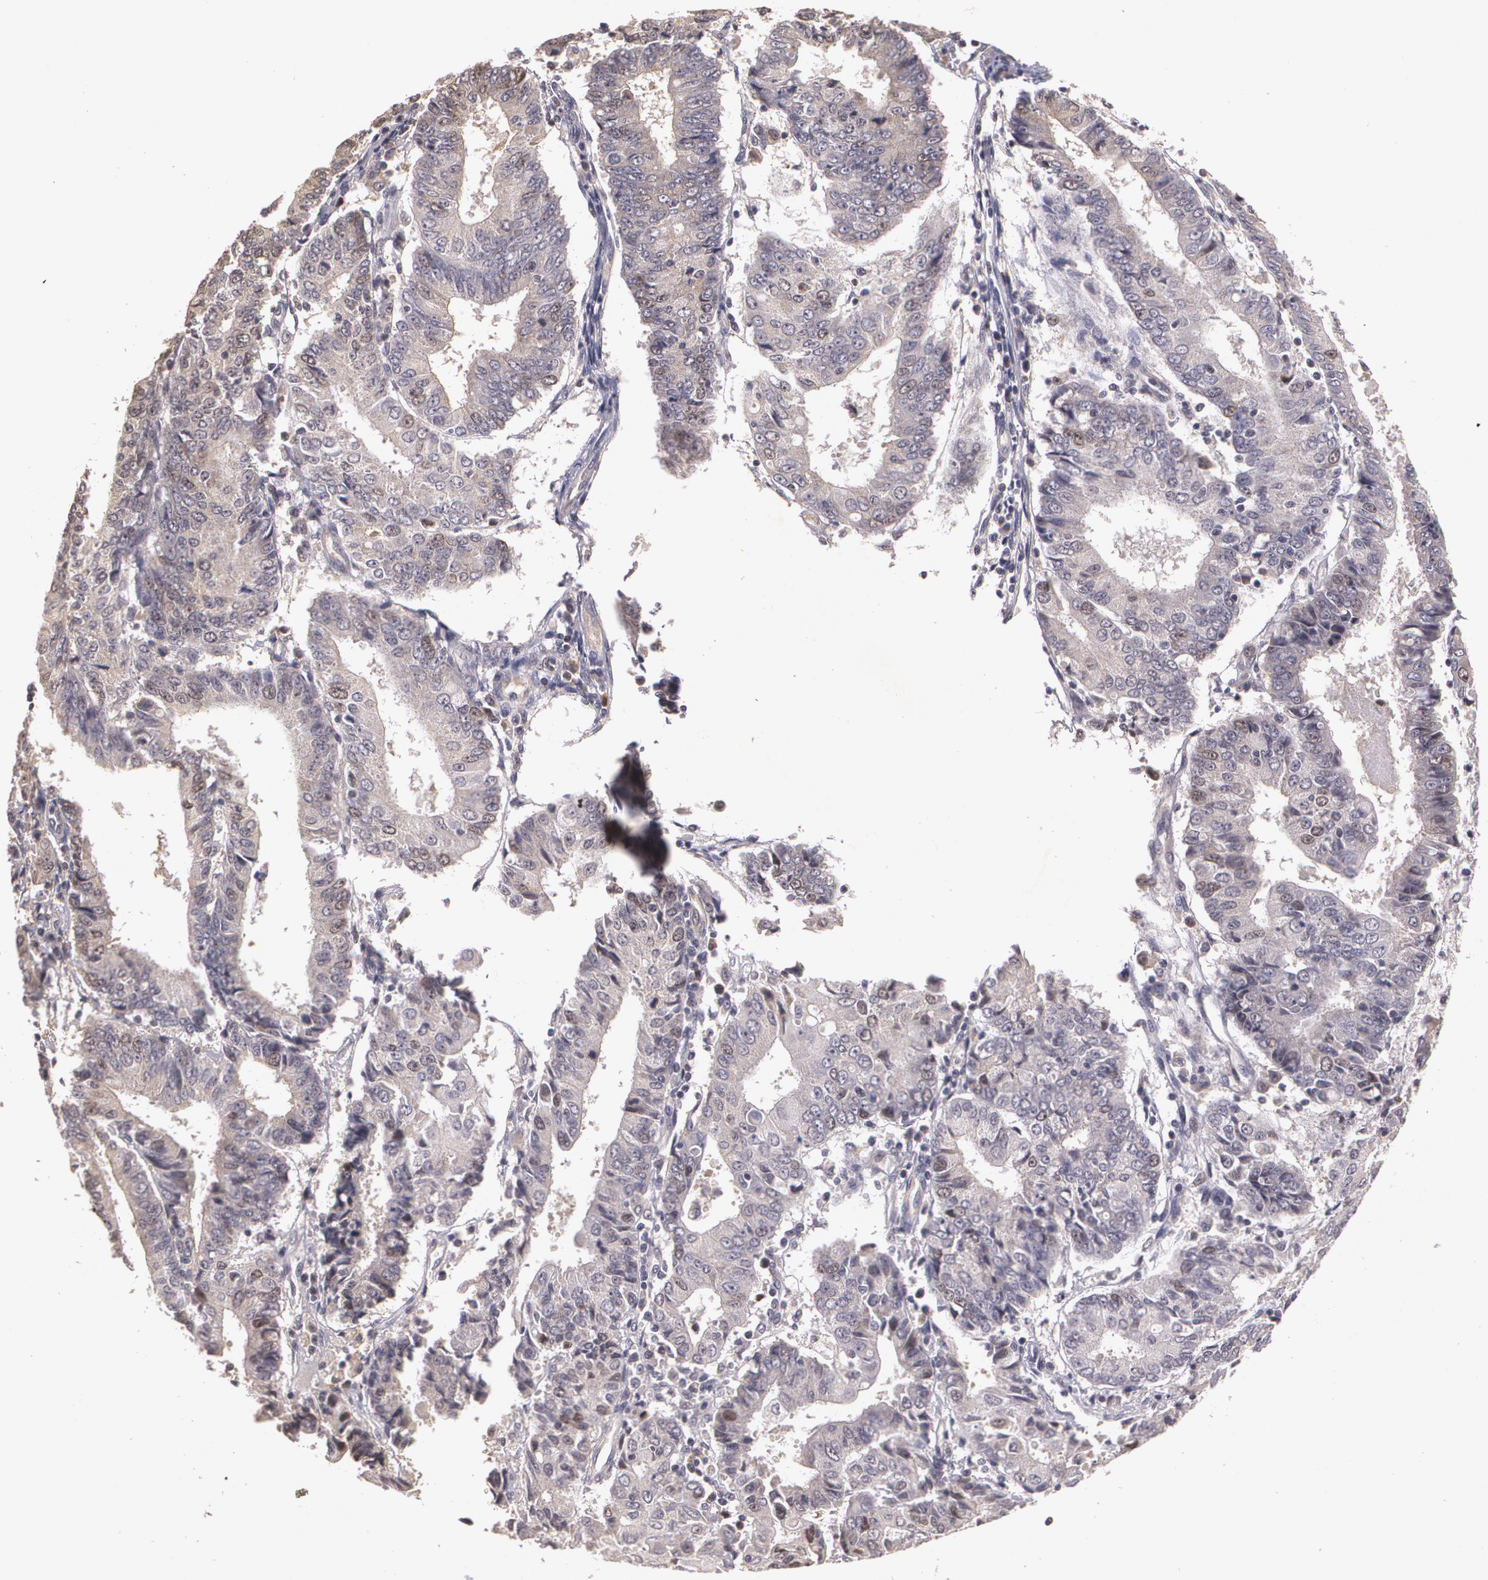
{"staining": {"intensity": "weak", "quantity": "<25%", "location": "nuclear"}, "tissue": "endometrial cancer", "cell_type": "Tumor cells", "image_type": "cancer", "snomed": [{"axis": "morphology", "description": "Adenocarcinoma, NOS"}, {"axis": "topography", "description": "Endometrium"}], "caption": "An image of human adenocarcinoma (endometrial) is negative for staining in tumor cells. (DAB (3,3'-diaminobenzidine) IHC, high magnification).", "gene": "BRCA1", "patient": {"sex": "female", "age": 75}}